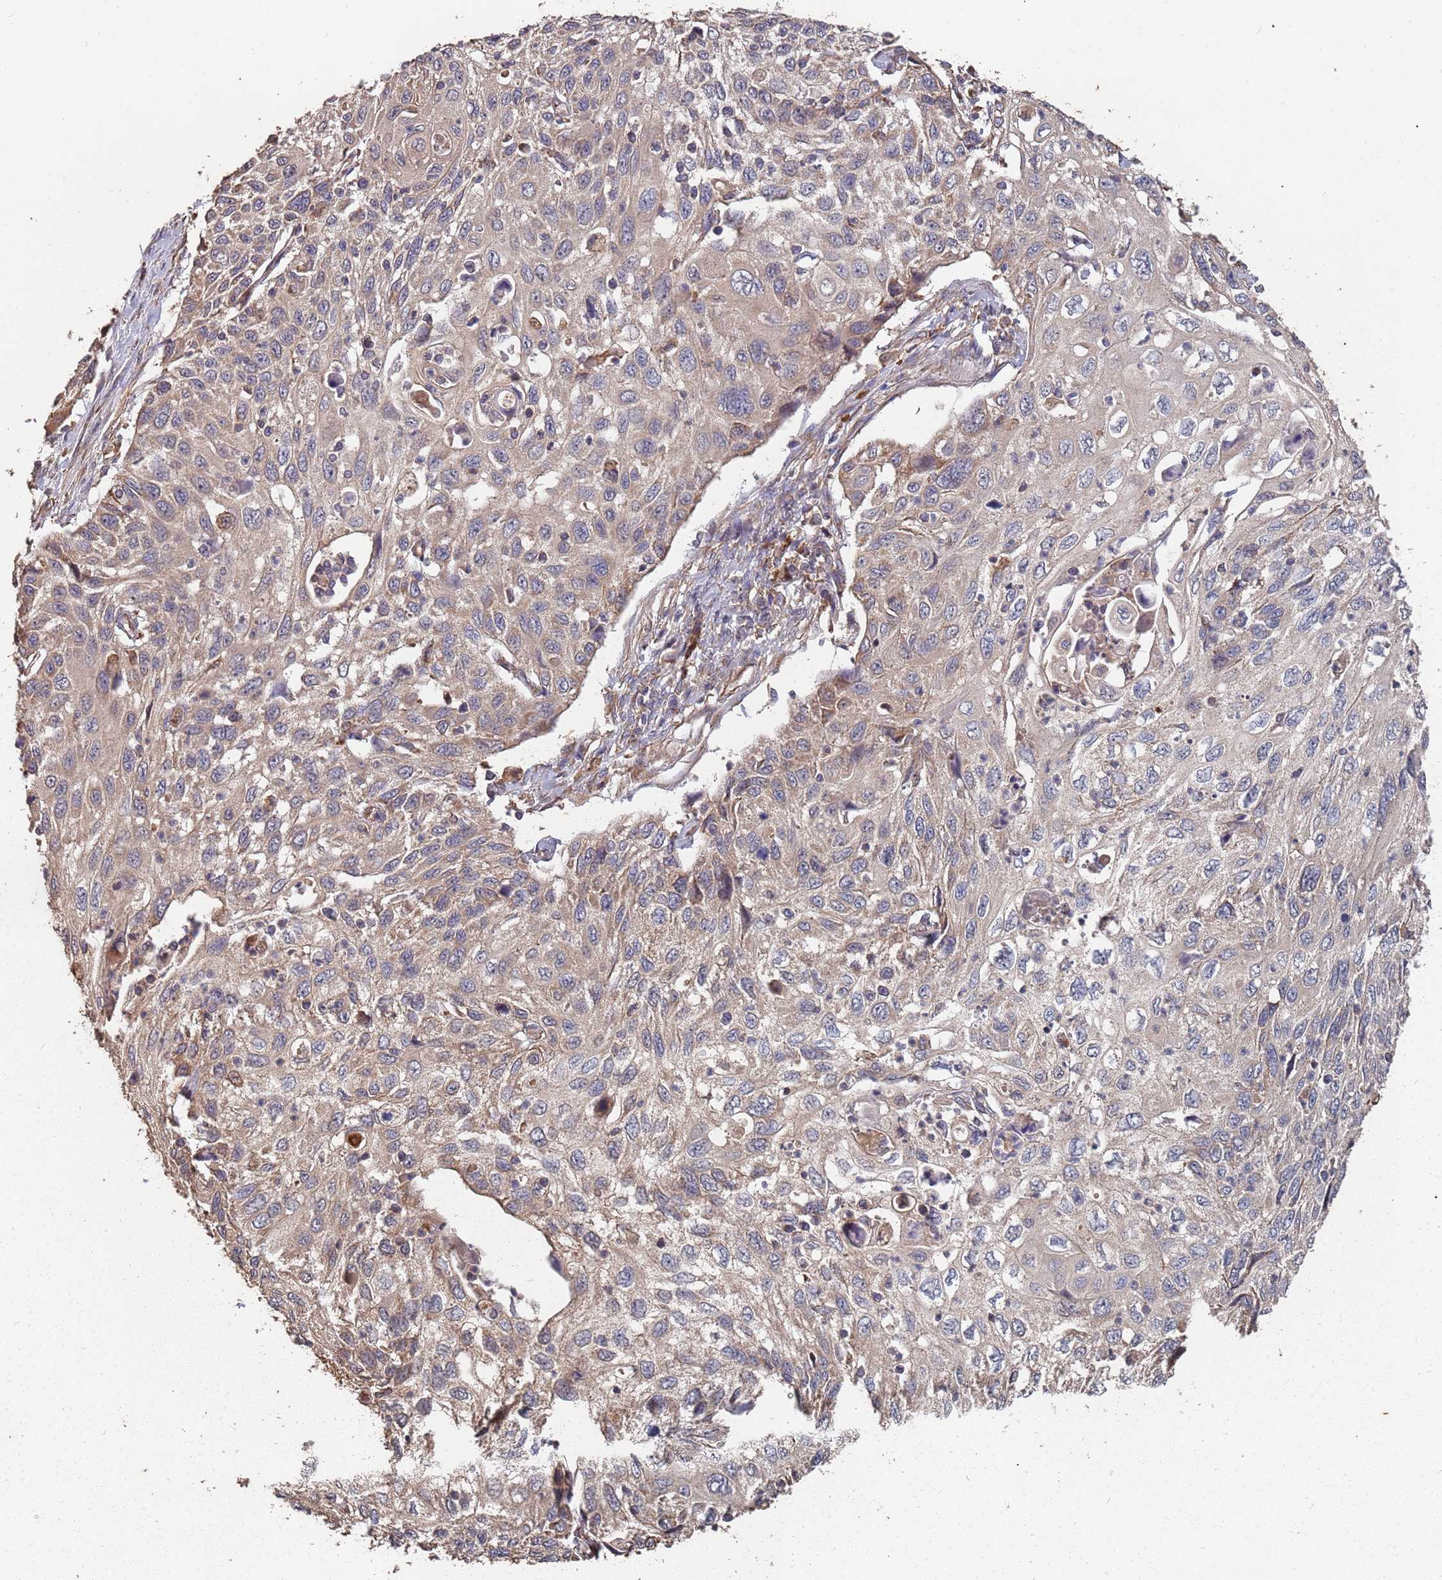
{"staining": {"intensity": "weak", "quantity": "25%-75%", "location": "cytoplasmic/membranous"}, "tissue": "cervical cancer", "cell_type": "Tumor cells", "image_type": "cancer", "snomed": [{"axis": "morphology", "description": "Squamous cell carcinoma, NOS"}, {"axis": "topography", "description": "Cervix"}], "caption": "About 25%-75% of tumor cells in squamous cell carcinoma (cervical) demonstrate weak cytoplasmic/membranous protein positivity as visualized by brown immunohistochemical staining.", "gene": "ATG5", "patient": {"sex": "female", "age": 70}}